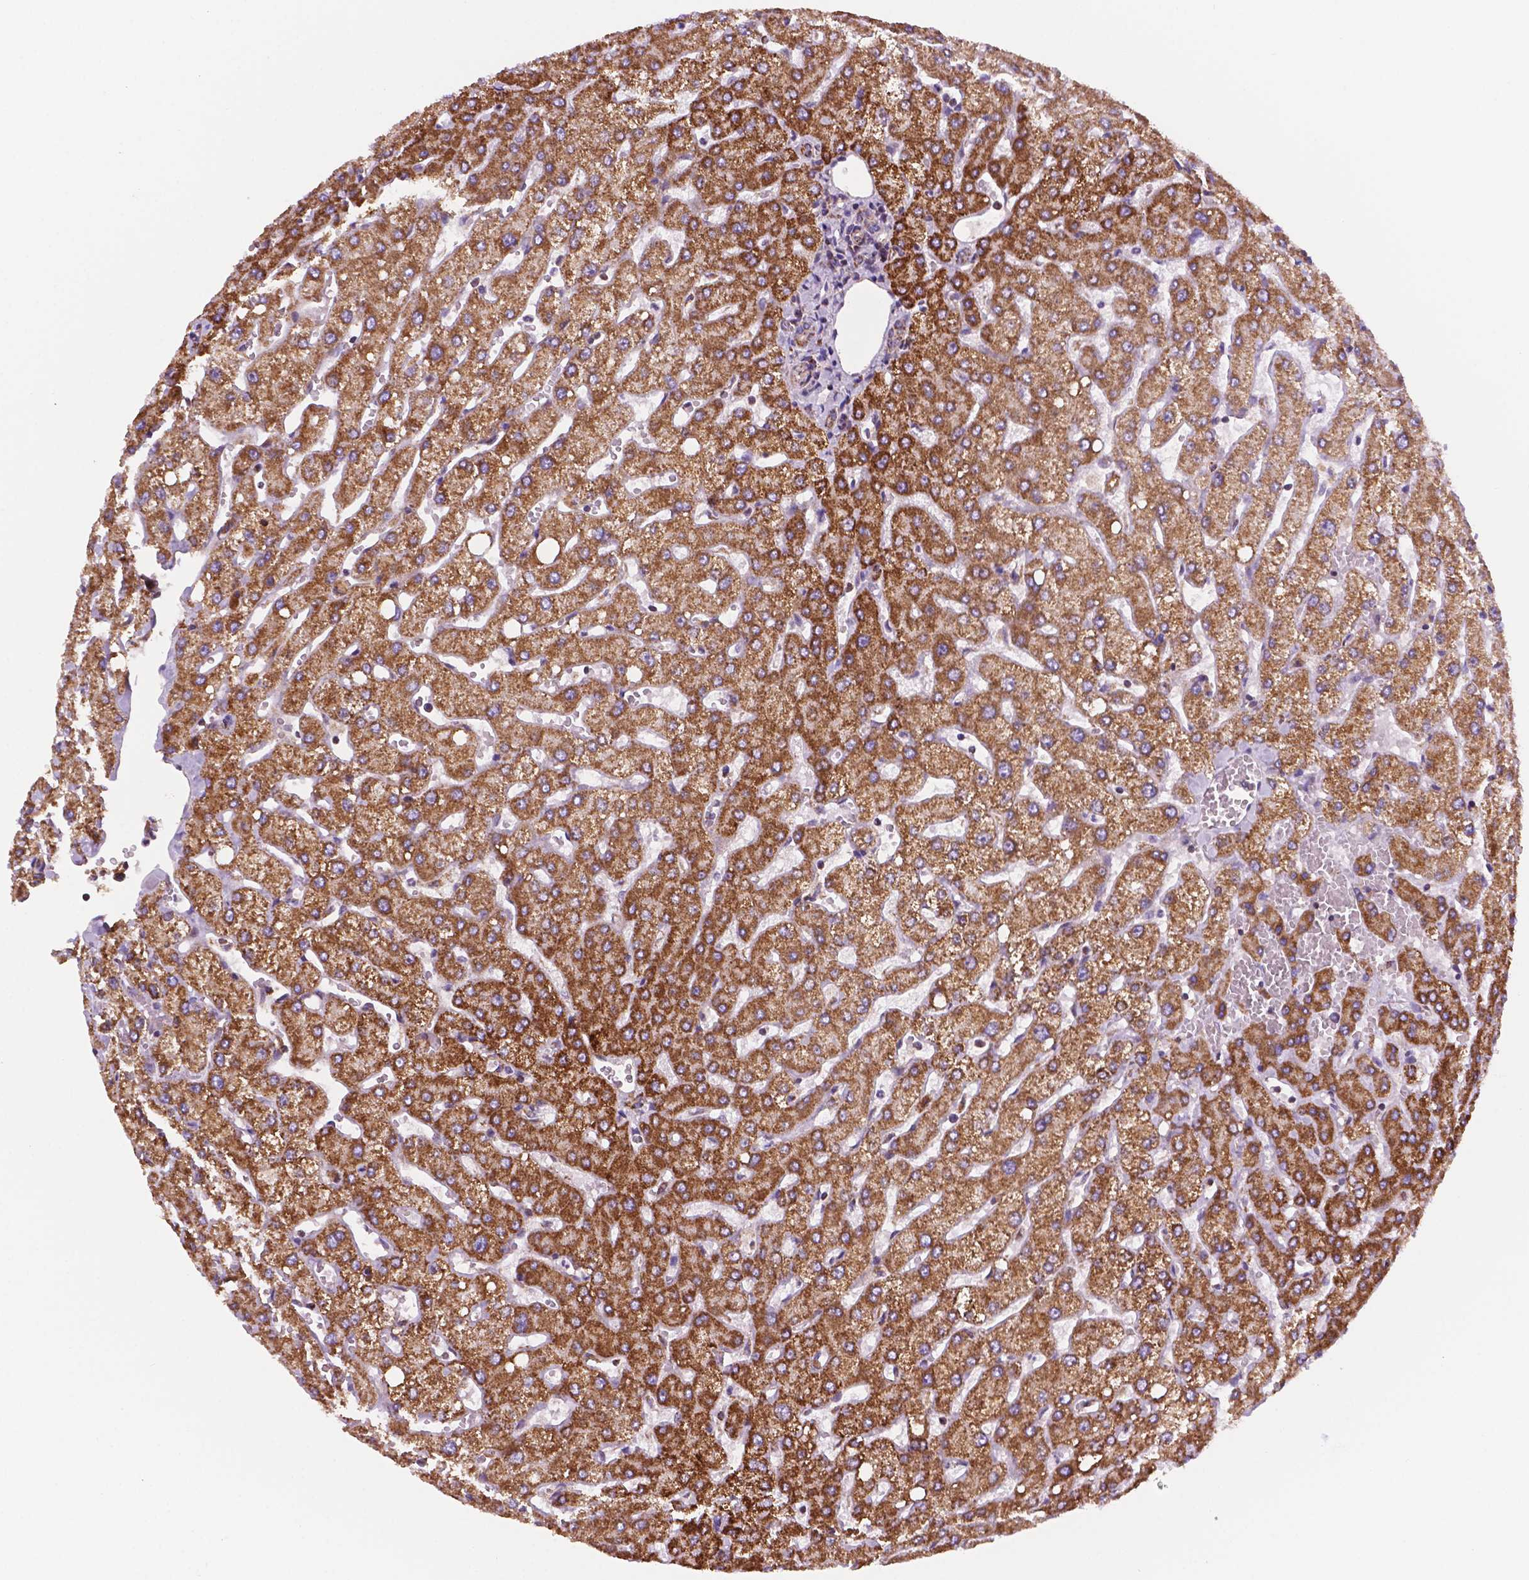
{"staining": {"intensity": "moderate", "quantity": ">75%", "location": "cytoplasmic/membranous"}, "tissue": "liver", "cell_type": "Cholangiocytes", "image_type": "normal", "snomed": [{"axis": "morphology", "description": "Normal tissue, NOS"}, {"axis": "topography", "description": "Liver"}], "caption": "Immunohistochemical staining of normal human liver exhibits >75% levels of moderate cytoplasmic/membranous protein expression in approximately >75% of cholangiocytes.", "gene": "GEMIN4", "patient": {"sex": "female", "age": 54}}